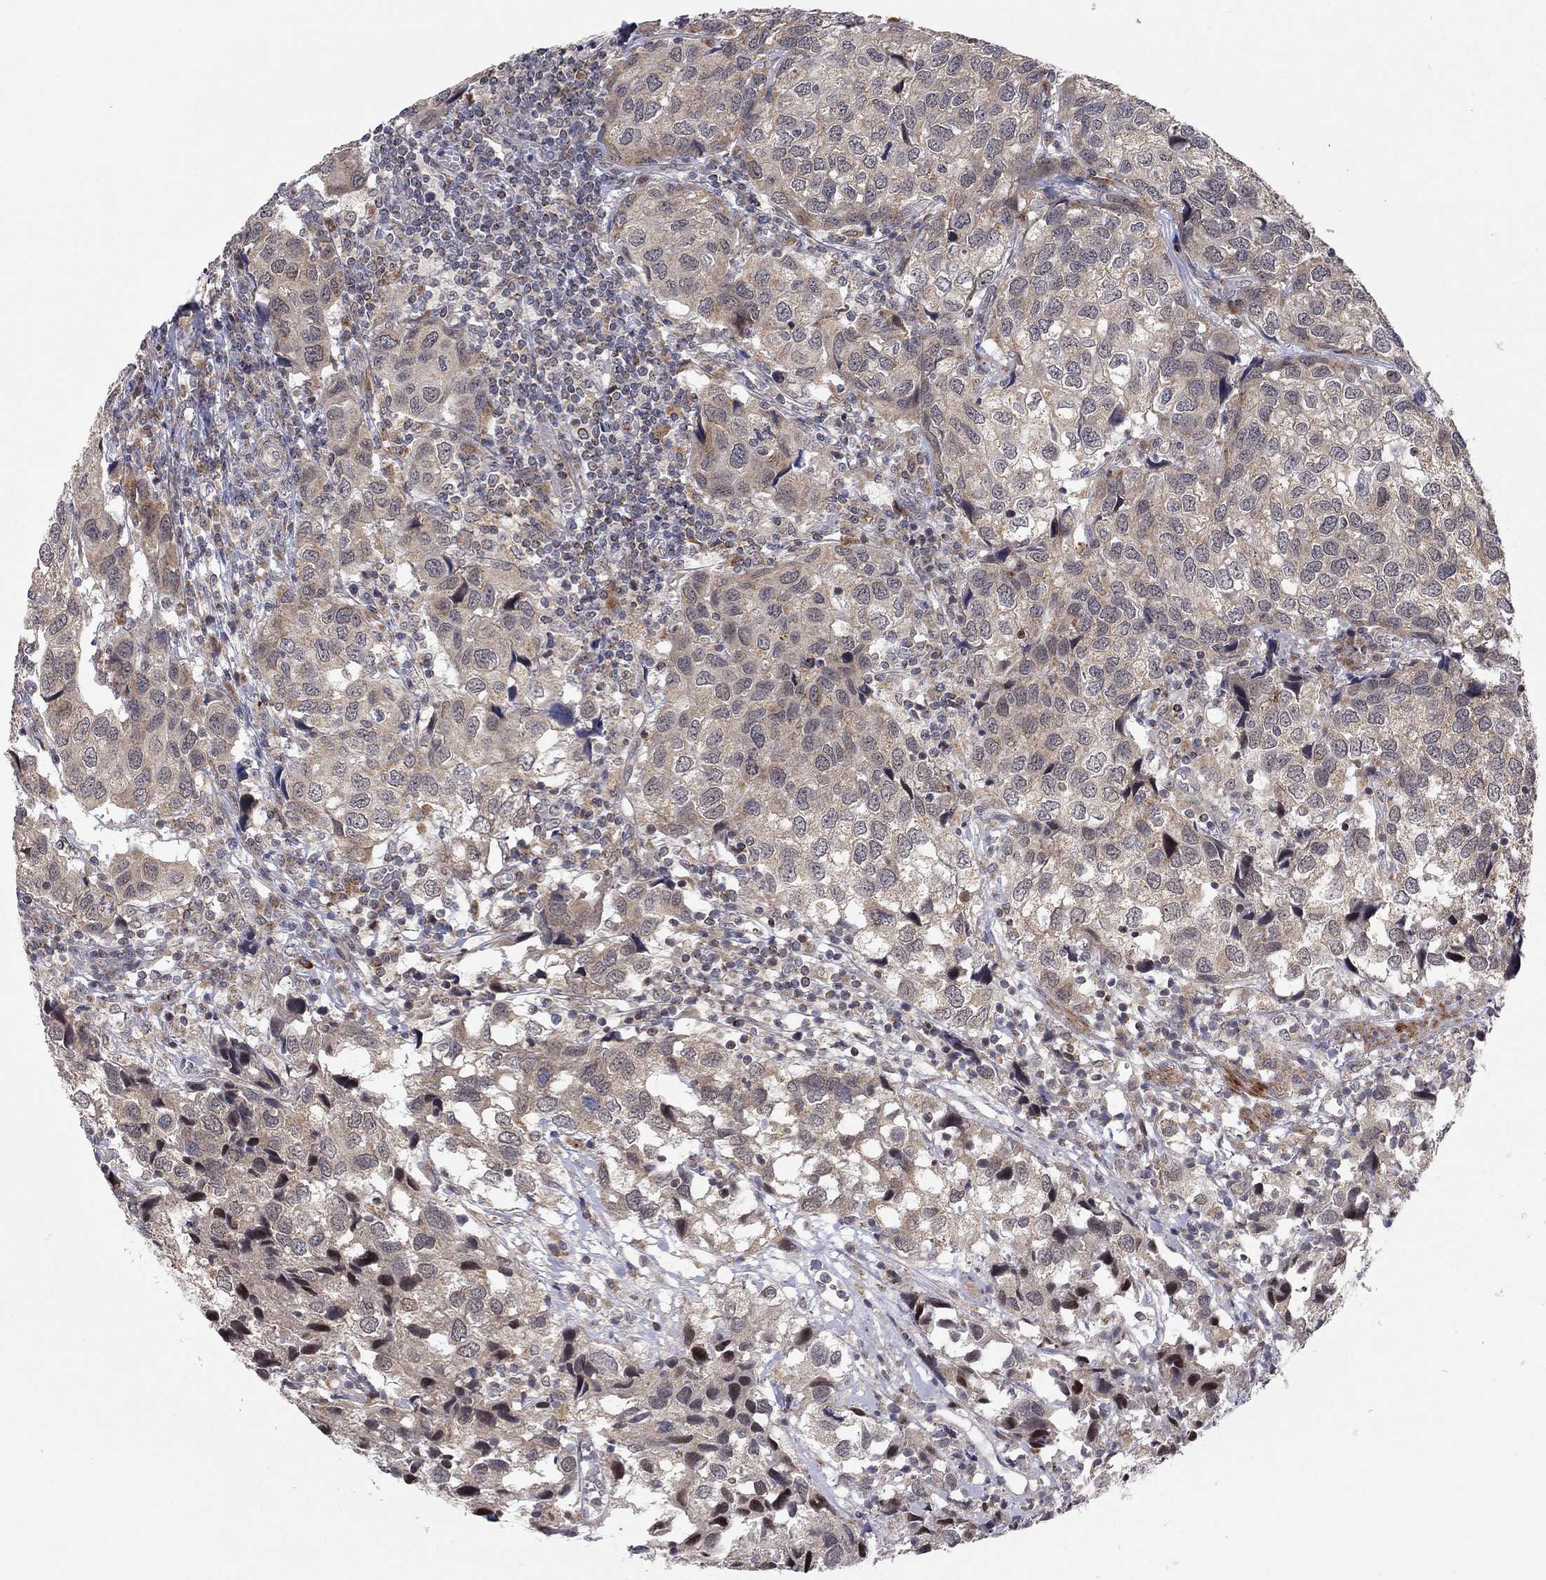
{"staining": {"intensity": "moderate", "quantity": "<25%", "location": "cytoplasmic/membranous"}, "tissue": "urothelial cancer", "cell_type": "Tumor cells", "image_type": "cancer", "snomed": [{"axis": "morphology", "description": "Urothelial carcinoma, High grade"}, {"axis": "topography", "description": "Urinary bladder"}], "caption": "The immunohistochemical stain shows moderate cytoplasmic/membranous positivity in tumor cells of urothelial cancer tissue.", "gene": "IDS", "patient": {"sex": "male", "age": 79}}